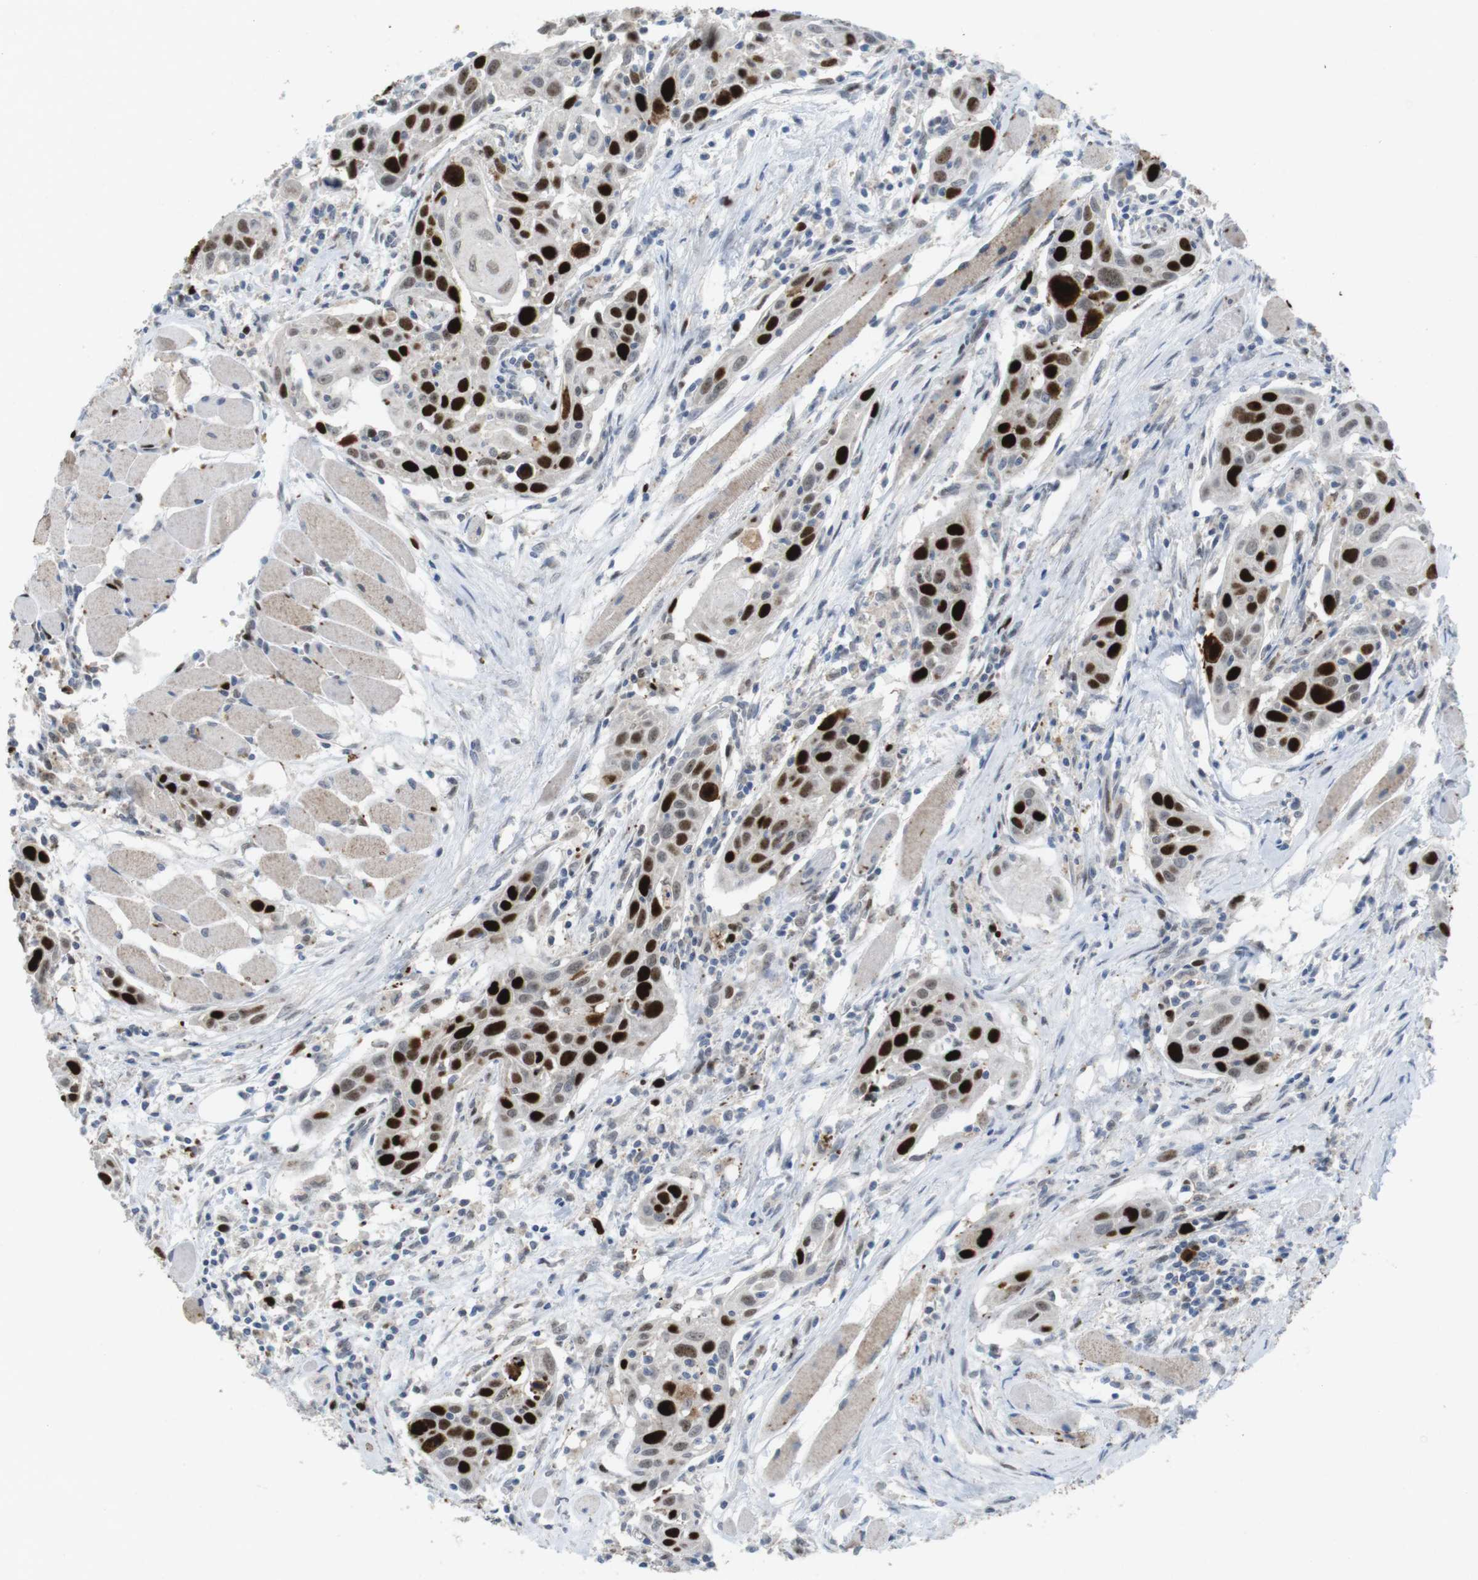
{"staining": {"intensity": "strong", "quantity": ">75%", "location": "nuclear"}, "tissue": "head and neck cancer", "cell_type": "Tumor cells", "image_type": "cancer", "snomed": [{"axis": "morphology", "description": "Squamous cell carcinoma, NOS"}, {"axis": "topography", "description": "Oral tissue"}, {"axis": "topography", "description": "Head-Neck"}], "caption": "This micrograph displays head and neck squamous cell carcinoma stained with IHC to label a protein in brown. The nuclear of tumor cells show strong positivity for the protein. Nuclei are counter-stained blue.", "gene": "KPNA2", "patient": {"sex": "female", "age": 50}}